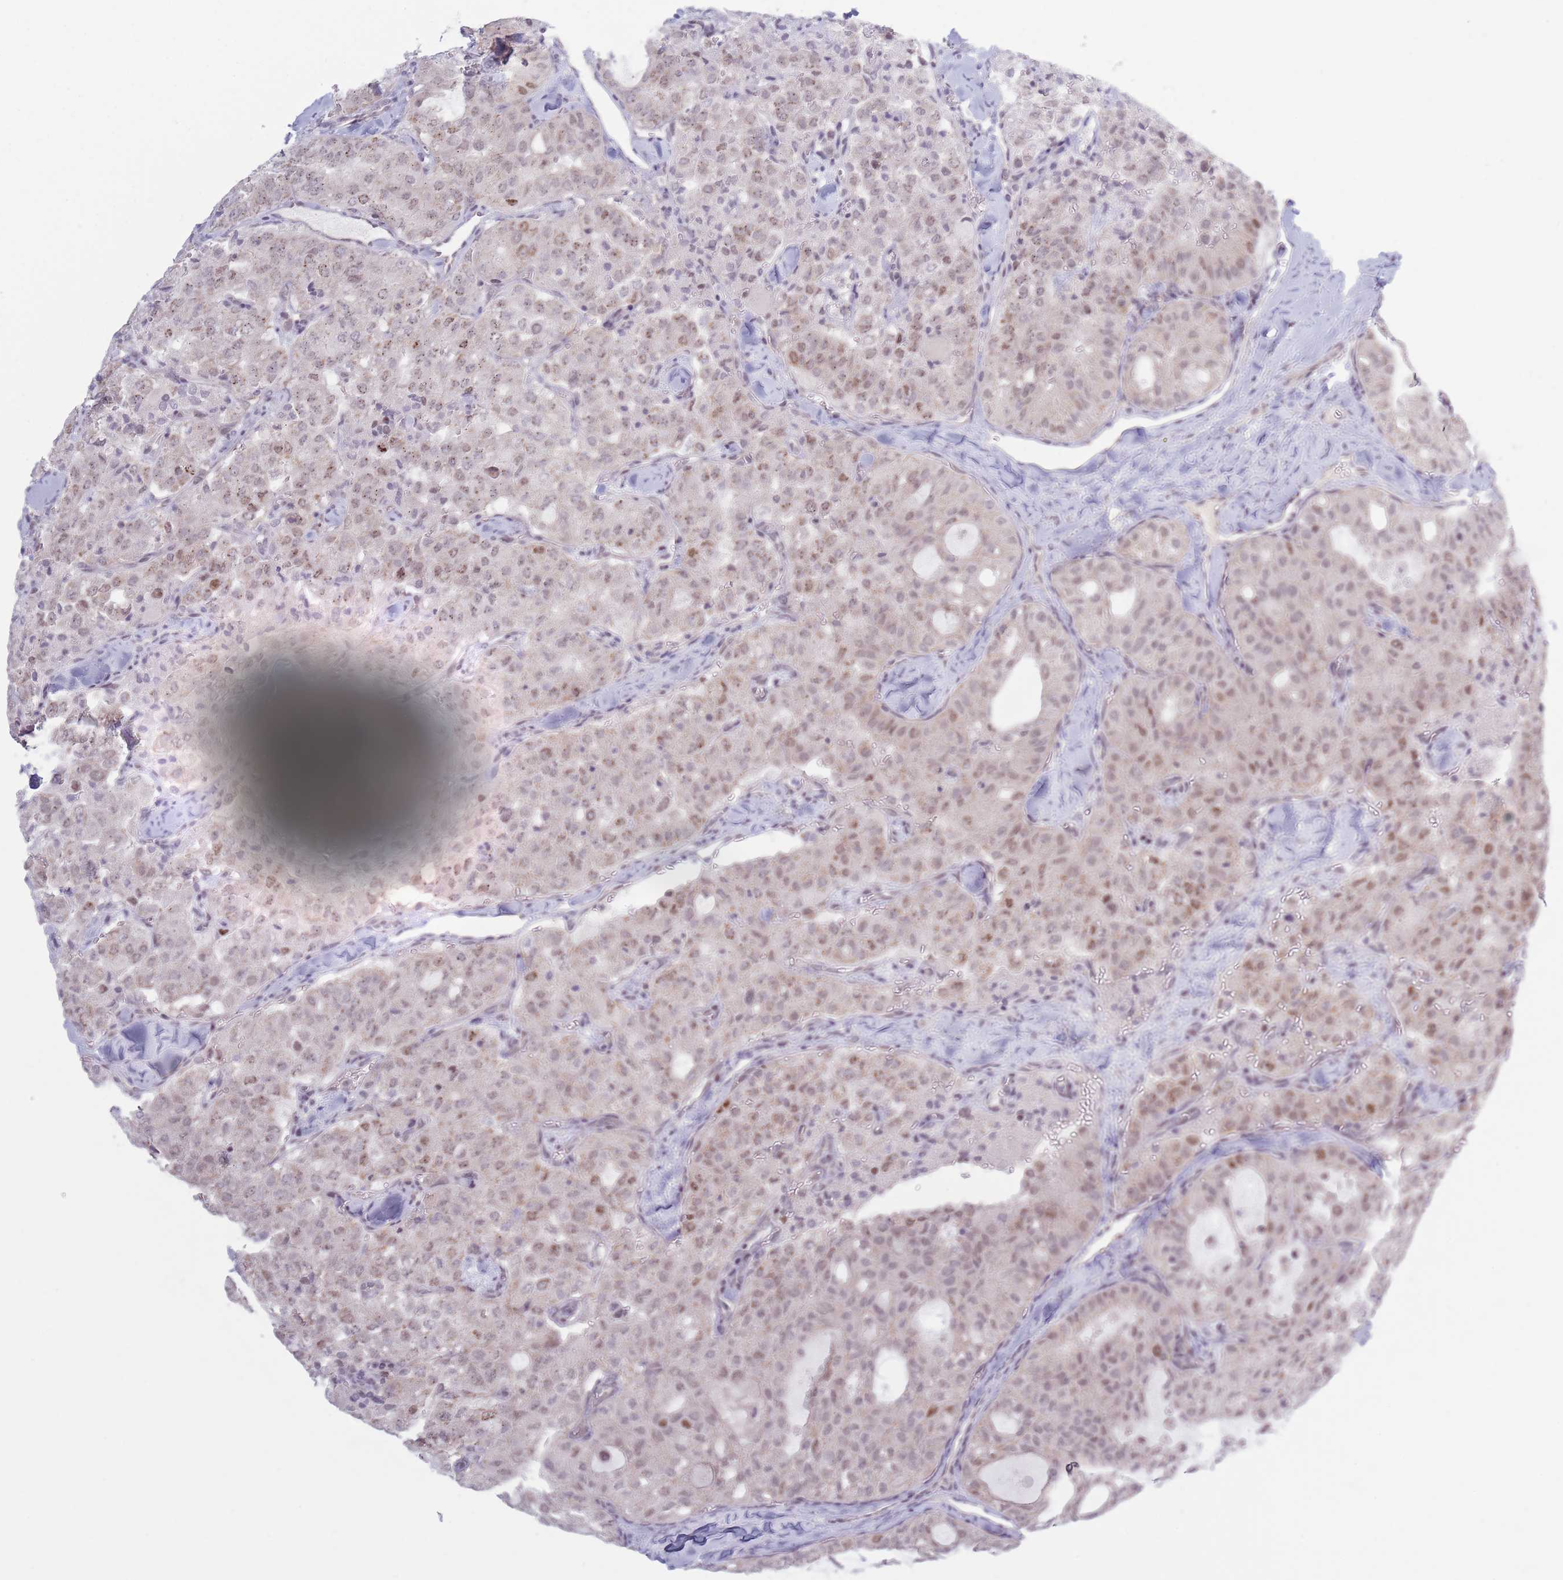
{"staining": {"intensity": "moderate", "quantity": "<25%", "location": "nuclear"}, "tissue": "thyroid cancer", "cell_type": "Tumor cells", "image_type": "cancer", "snomed": [{"axis": "morphology", "description": "Follicular adenoma carcinoma, NOS"}, {"axis": "topography", "description": "Thyroid gland"}], "caption": "About <25% of tumor cells in human thyroid follicular adenoma carcinoma exhibit moderate nuclear protein positivity as visualized by brown immunohistochemical staining.", "gene": "MRPL34", "patient": {"sex": "male", "age": 75}}